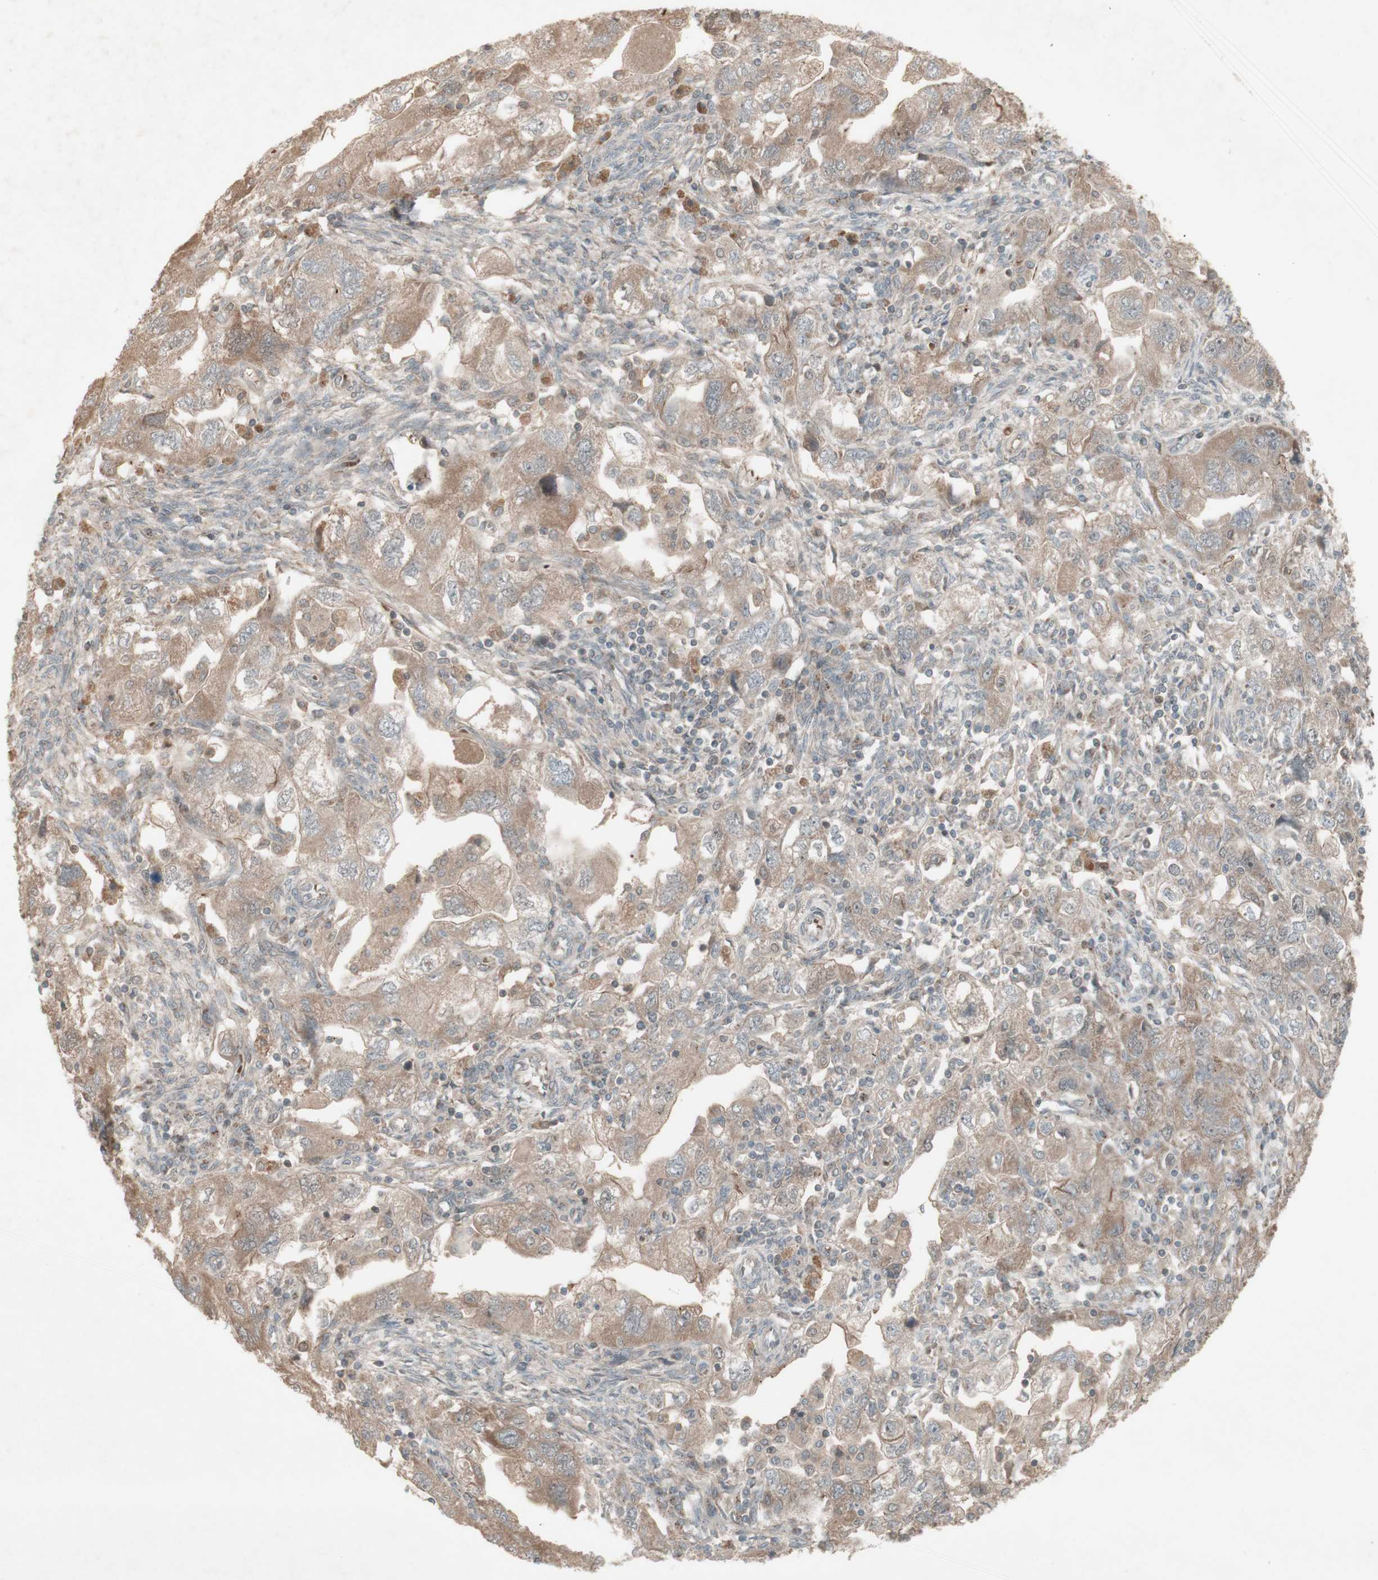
{"staining": {"intensity": "weak", "quantity": ">75%", "location": "cytoplasmic/membranous"}, "tissue": "ovarian cancer", "cell_type": "Tumor cells", "image_type": "cancer", "snomed": [{"axis": "morphology", "description": "Carcinoma, NOS"}, {"axis": "morphology", "description": "Cystadenocarcinoma, serous, NOS"}, {"axis": "topography", "description": "Ovary"}], "caption": "DAB (3,3'-diaminobenzidine) immunohistochemical staining of human ovarian cancer (carcinoma) displays weak cytoplasmic/membranous protein expression in about >75% of tumor cells.", "gene": "MSH6", "patient": {"sex": "female", "age": 69}}